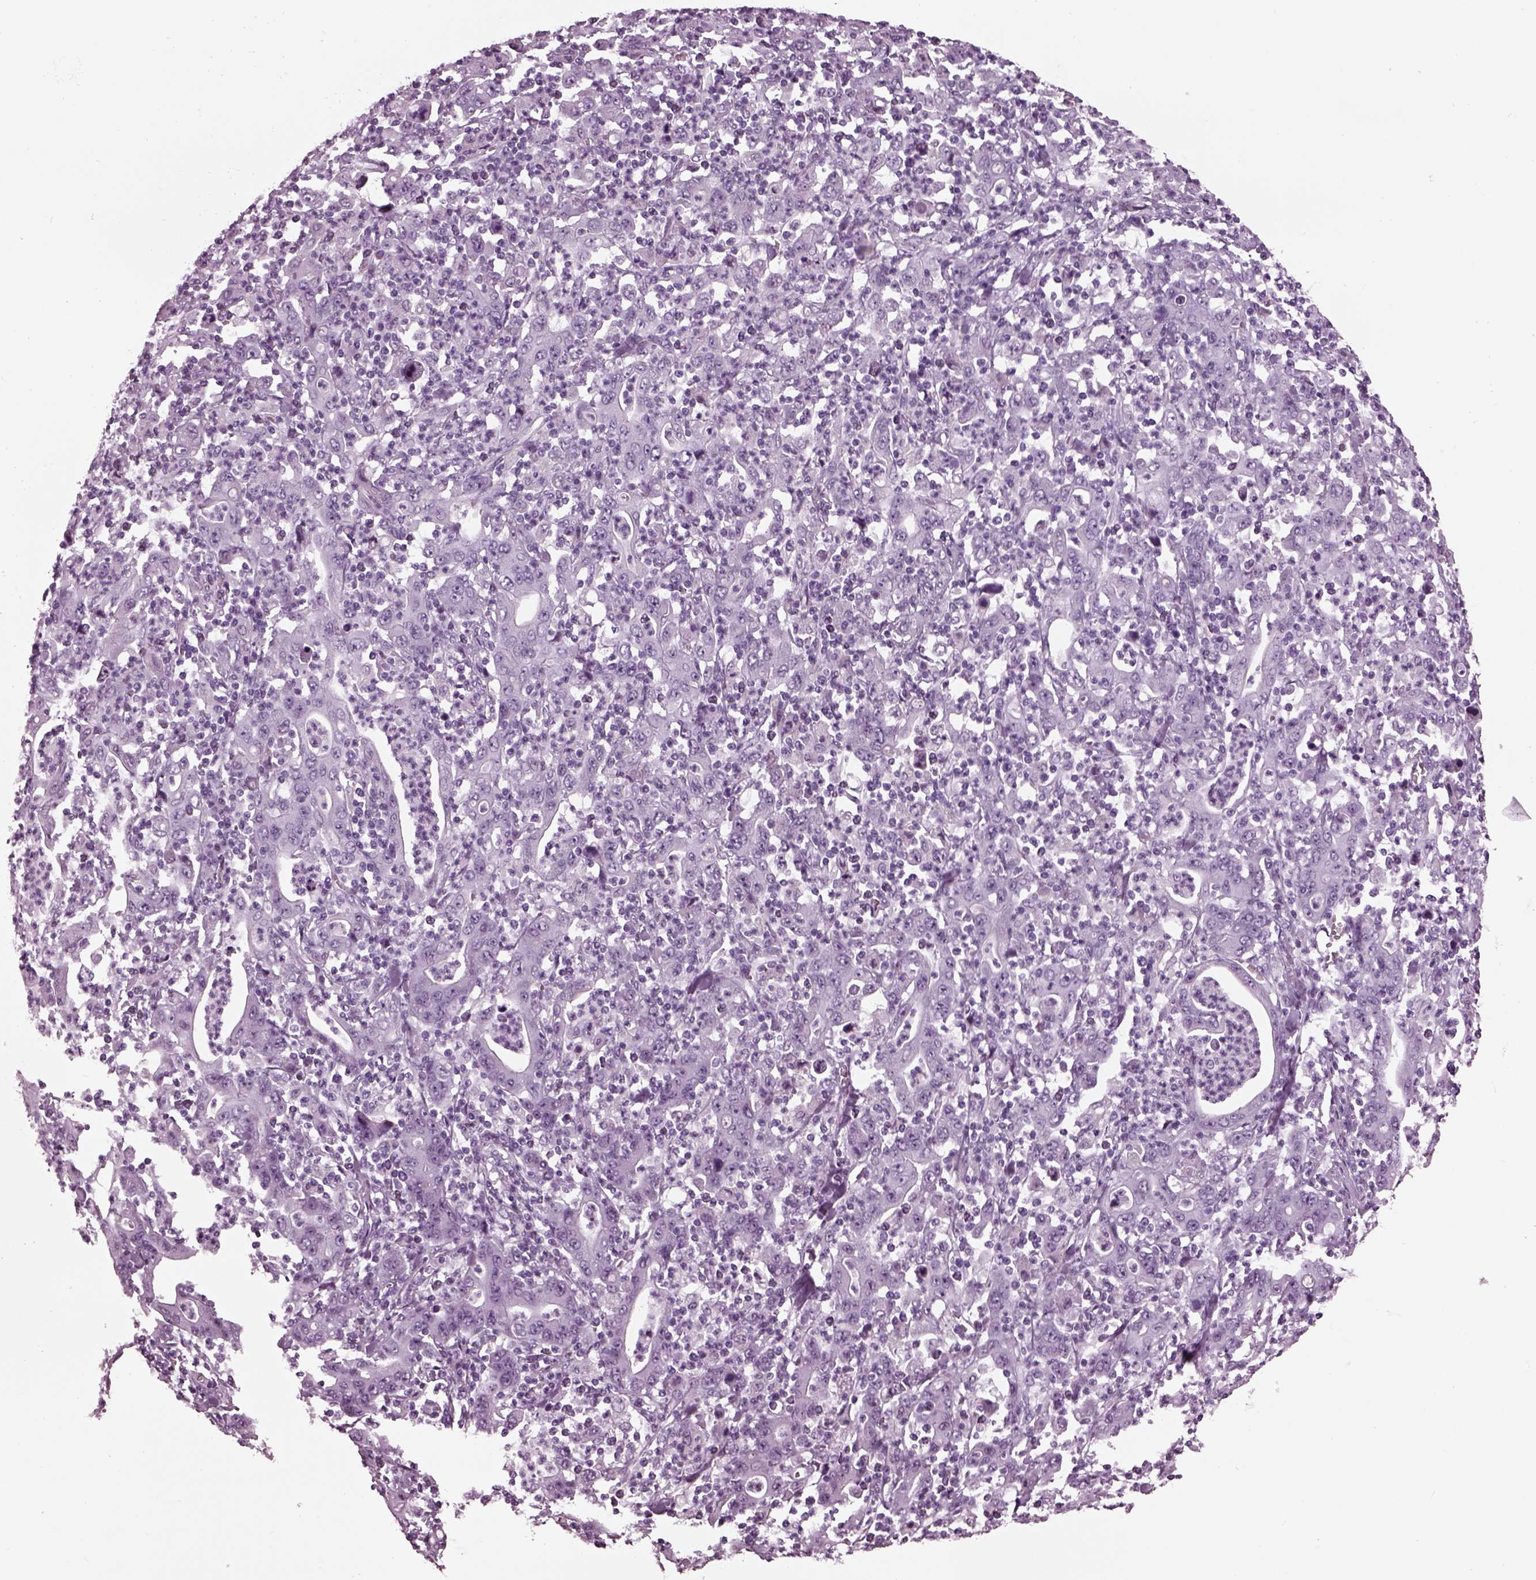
{"staining": {"intensity": "negative", "quantity": "none", "location": "none"}, "tissue": "stomach cancer", "cell_type": "Tumor cells", "image_type": "cancer", "snomed": [{"axis": "morphology", "description": "Adenocarcinoma, NOS"}, {"axis": "topography", "description": "Stomach, upper"}], "caption": "High power microscopy image of an IHC photomicrograph of stomach cancer (adenocarcinoma), revealing no significant positivity in tumor cells.", "gene": "TPPP2", "patient": {"sex": "male", "age": 69}}